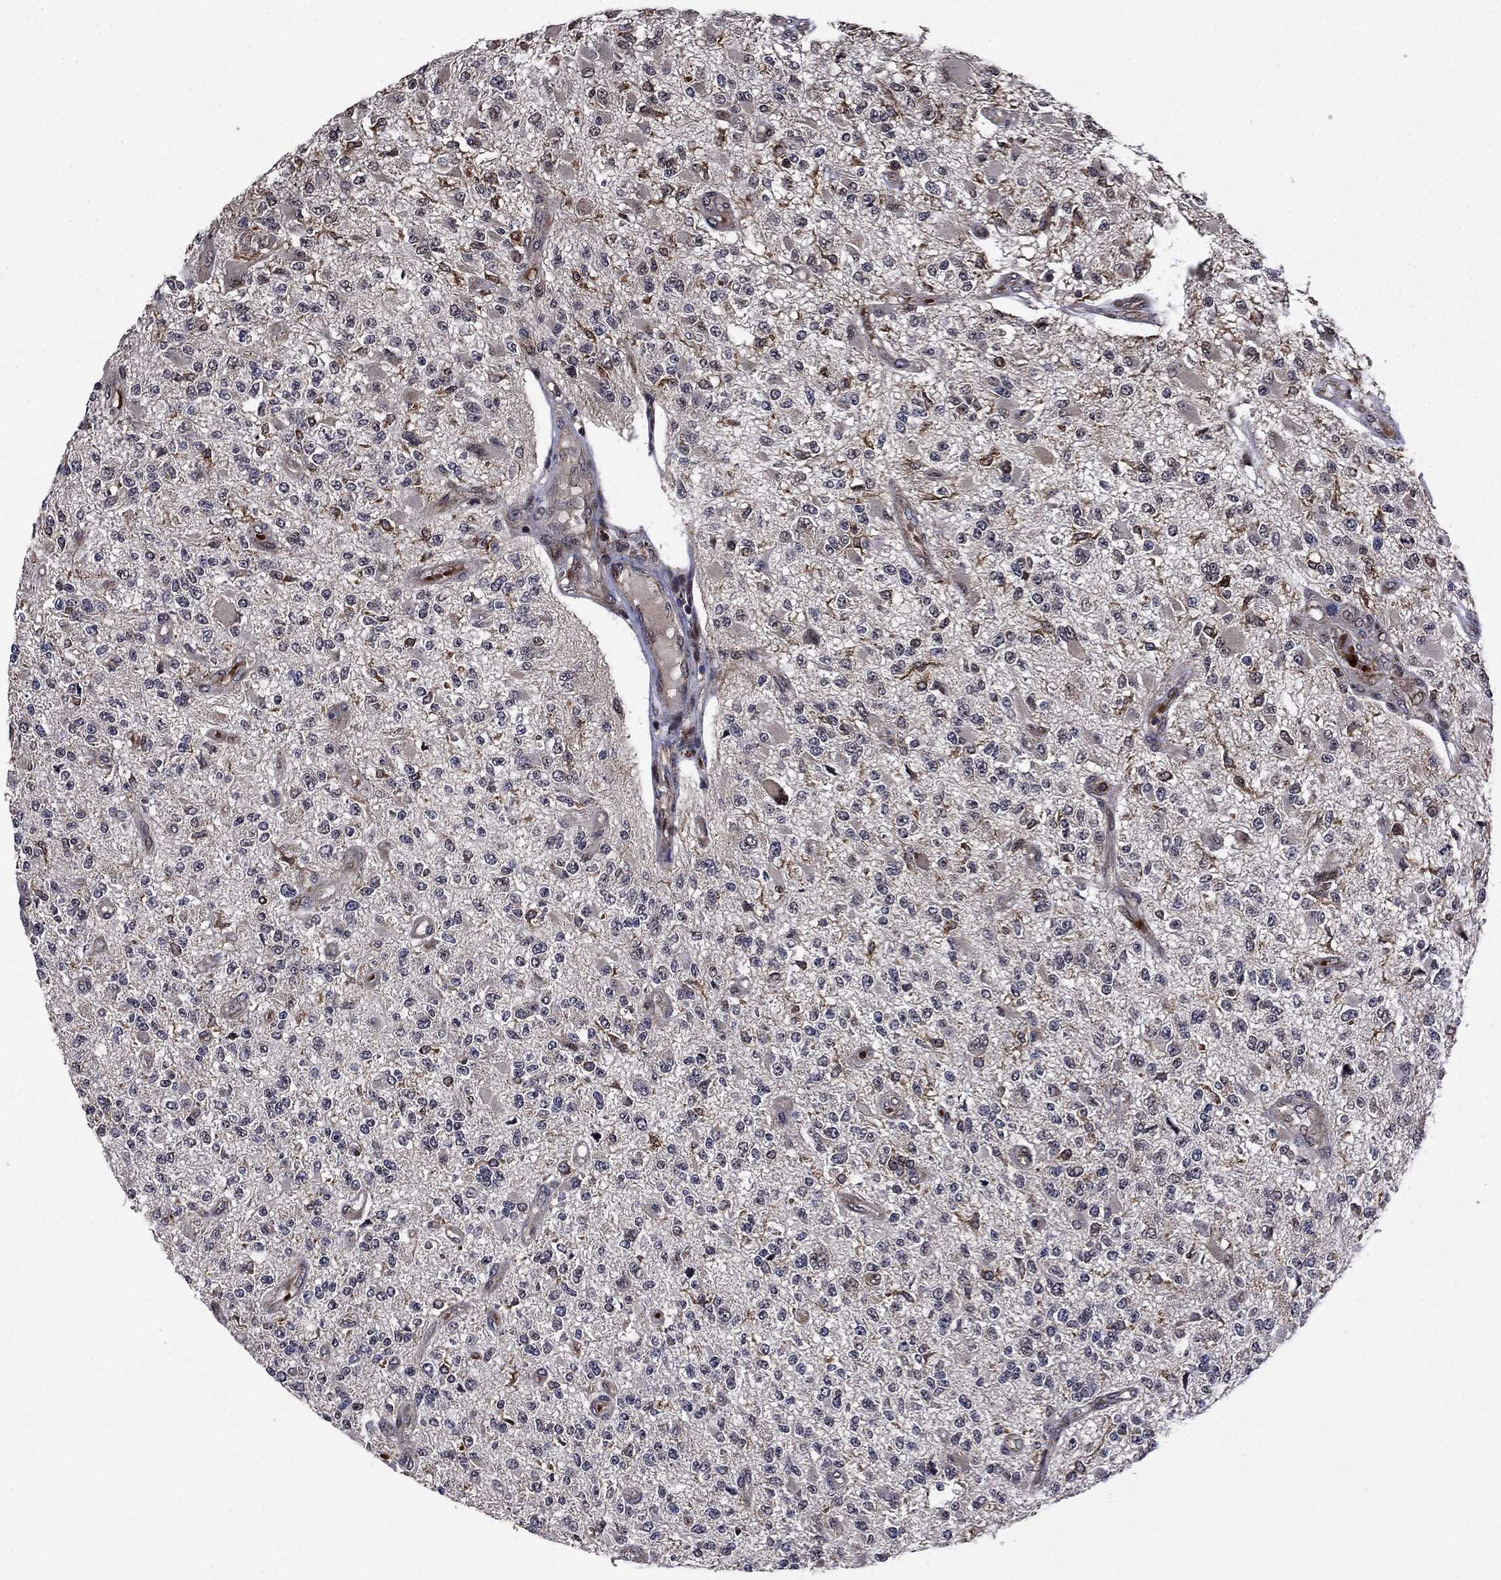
{"staining": {"intensity": "negative", "quantity": "none", "location": "none"}, "tissue": "glioma", "cell_type": "Tumor cells", "image_type": "cancer", "snomed": [{"axis": "morphology", "description": "Glioma, malignant, High grade"}, {"axis": "topography", "description": "Brain"}], "caption": "There is no significant staining in tumor cells of glioma.", "gene": "AGTPBP1", "patient": {"sex": "female", "age": 63}}